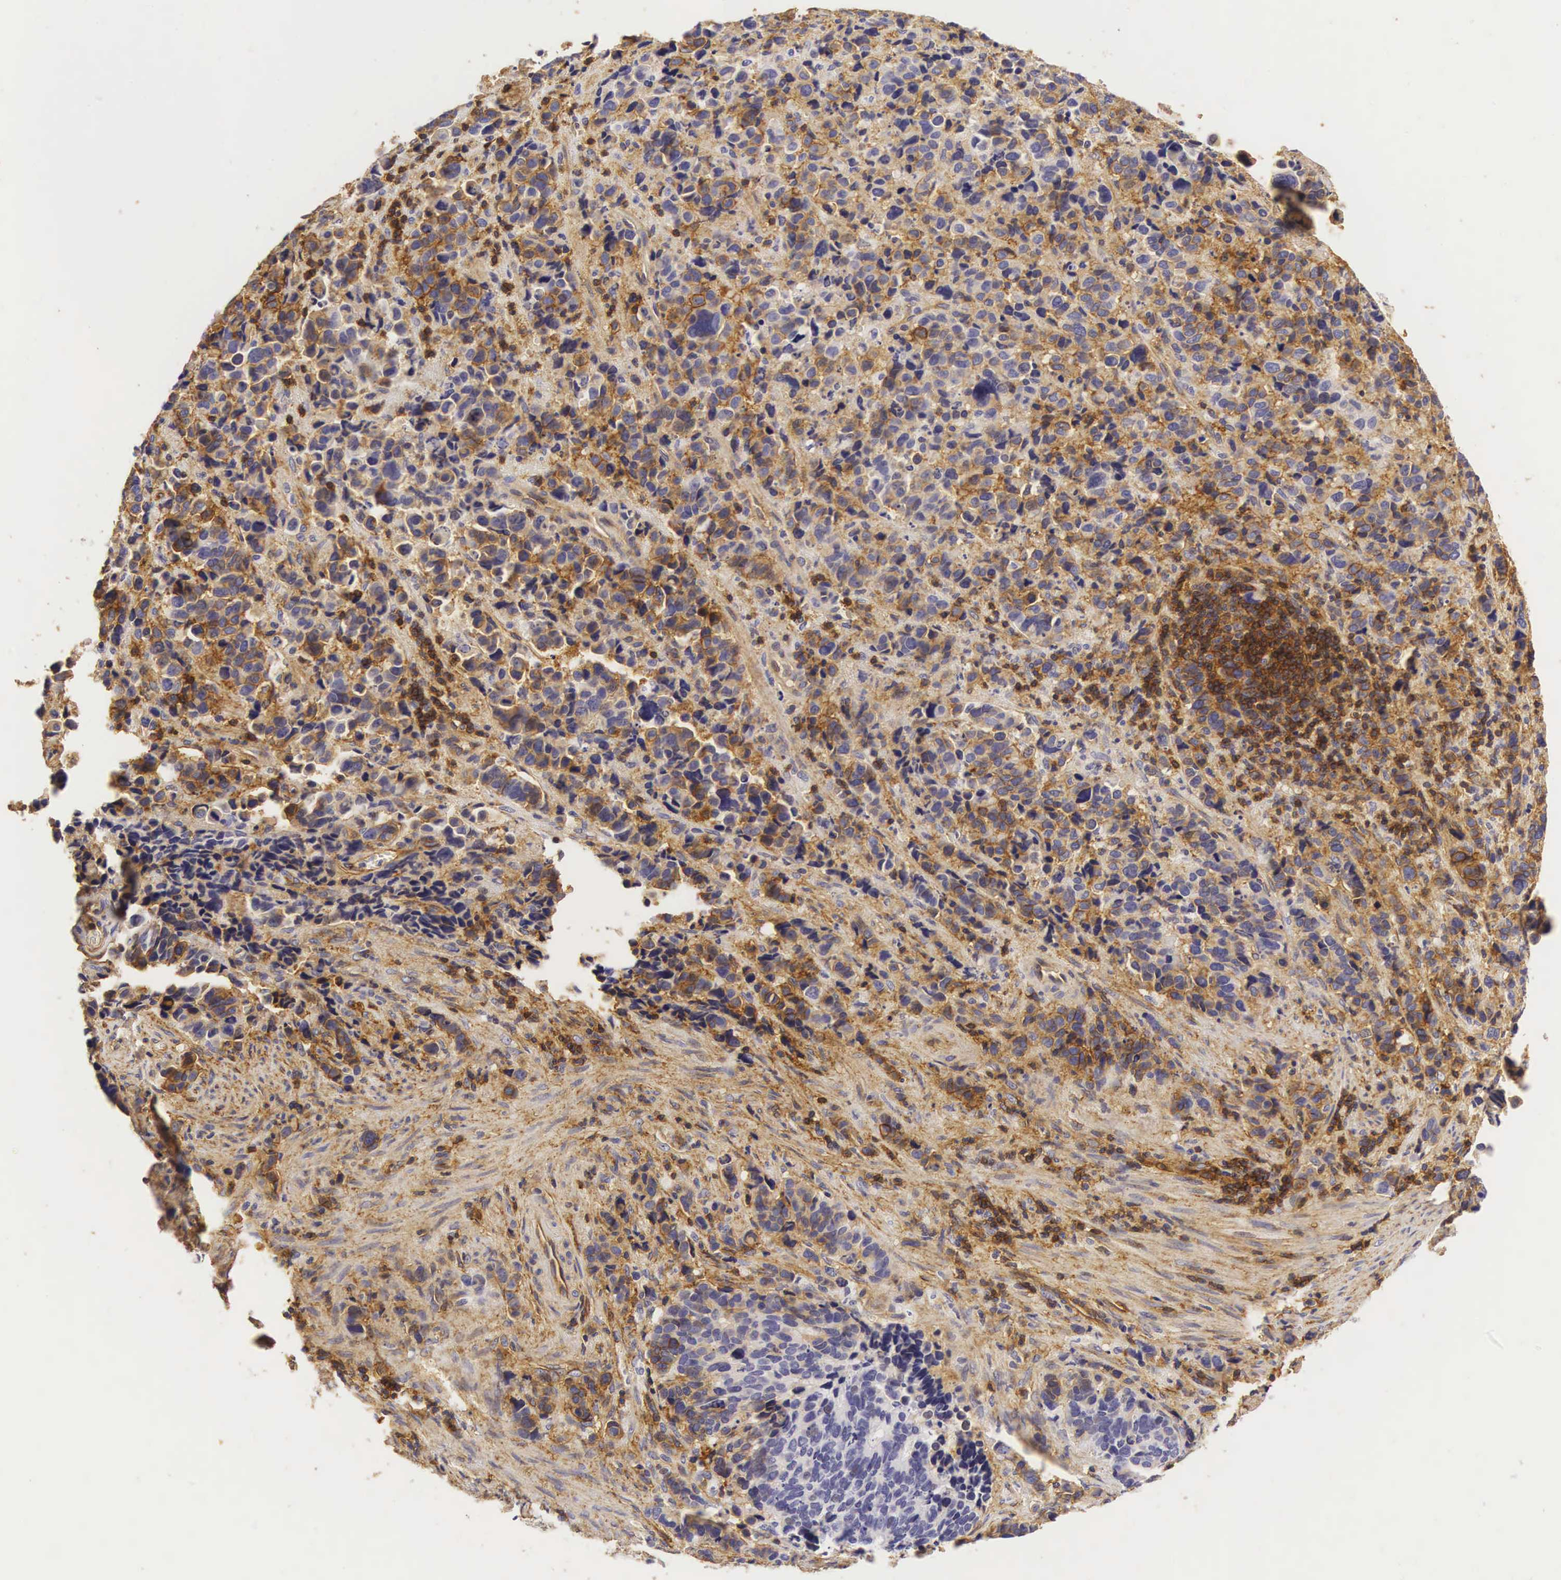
{"staining": {"intensity": "moderate", "quantity": "25%-75%", "location": "cytoplasmic/membranous"}, "tissue": "stomach cancer", "cell_type": "Tumor cells", "image_type": "cancer", "snomed": [{"axis": "morphology", "description": "Adenocarcinoma, NOS"}, {"axis": "topography", "description": "Stomach, upper"}], "caption": "A brown stain shows moderate cytoplasmic/membranous staining of a protein in human stomach adenocarcinoma tumor cells. (DAB (3,3'-diaminobenzidine) IHC, brown staining for protein, blue staining for nuclei).", "gene": "CD99", "patient": {"sex": "male", "age": 71}}